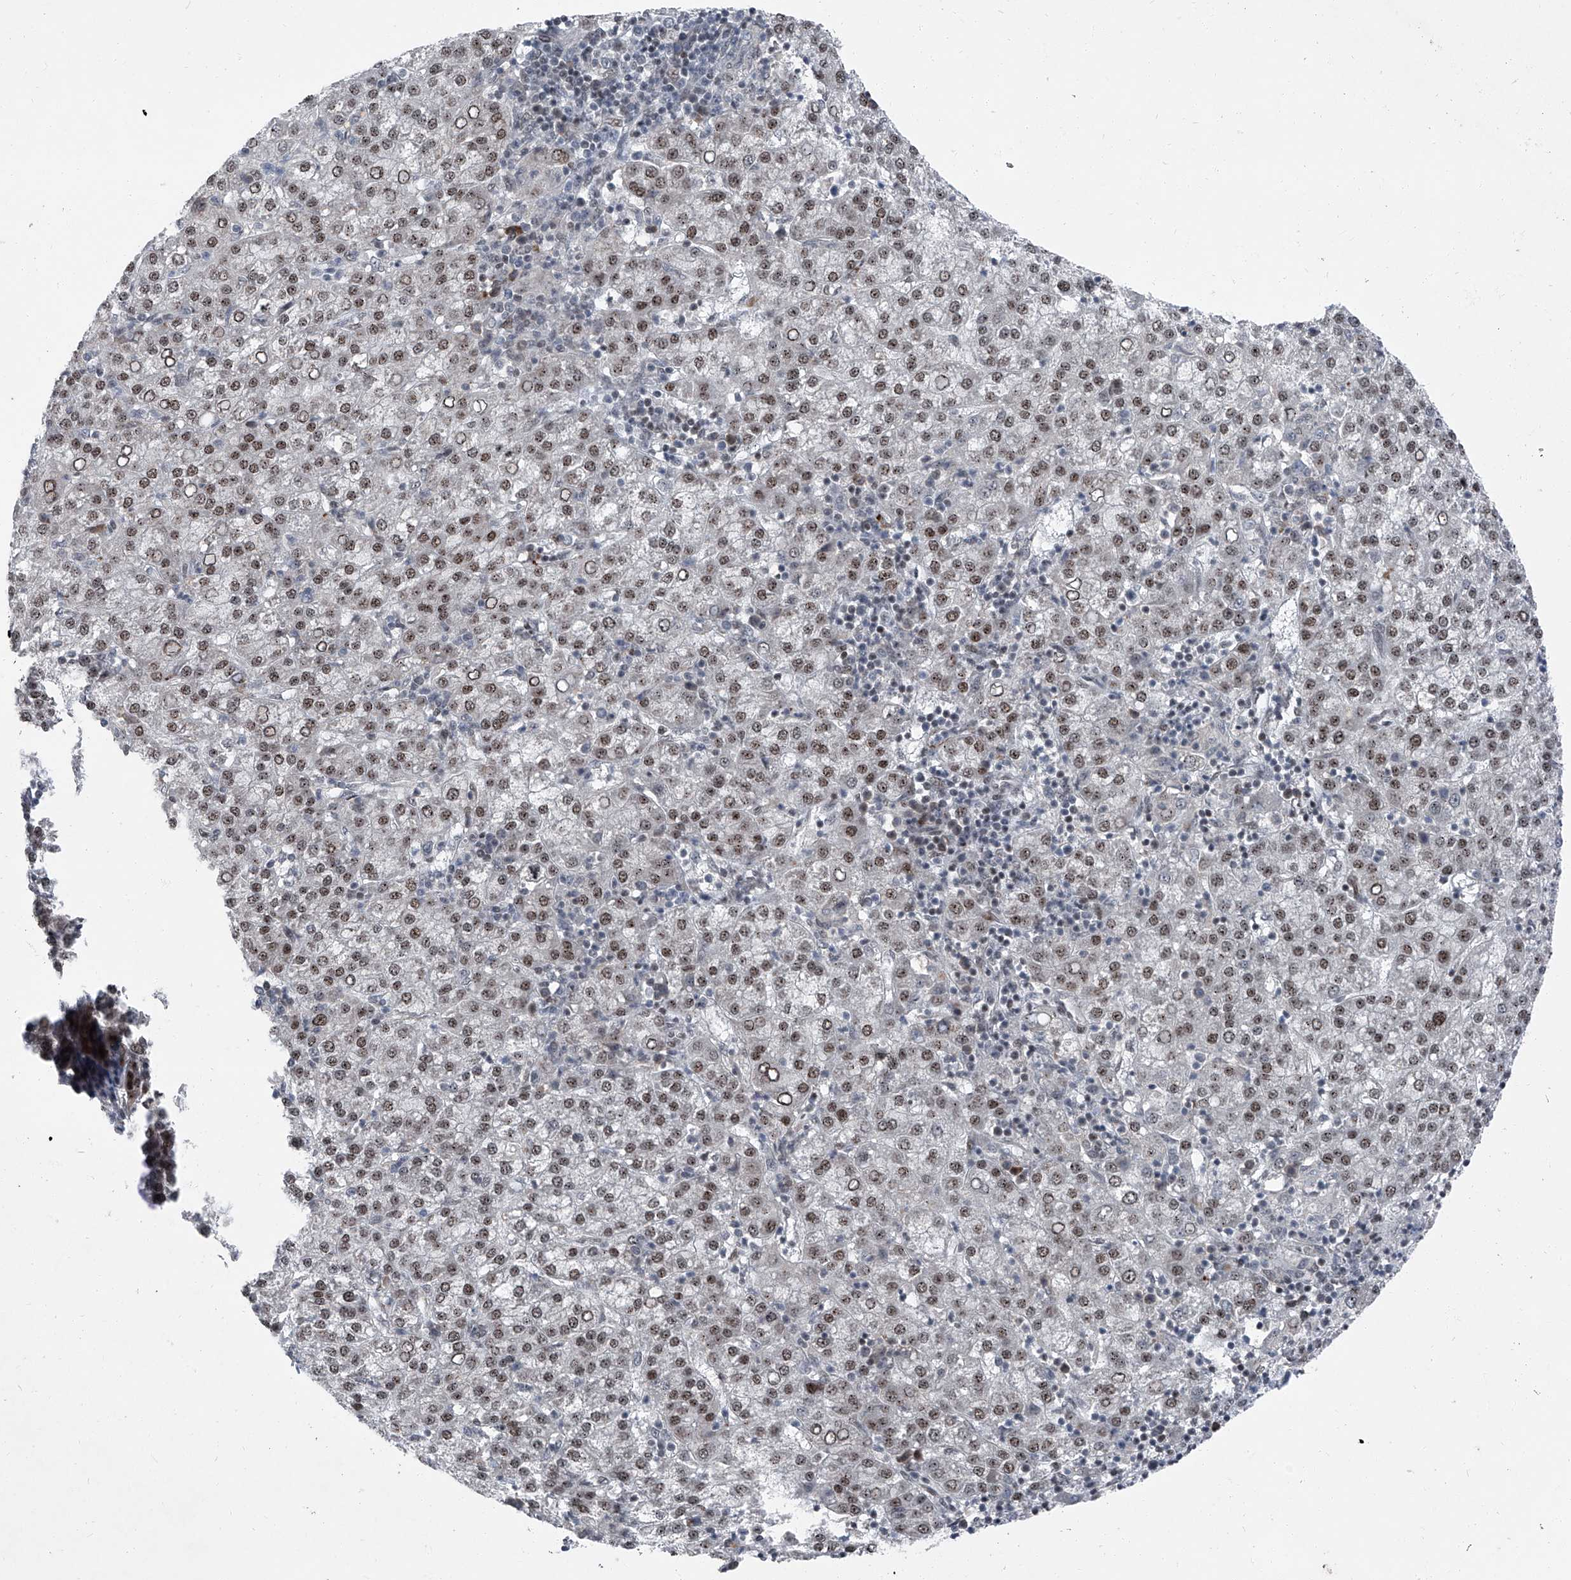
{"staining": {"intensity": "moderate", "quantity": ">75%", "location": "nuclear"}, "tissue": "liver cancer", "cell_type": "Tumor cells", "image_type": "cancer", "snomed": [{"axis": "morphology", "description": "Carcinoma, Hepatocellular, NOS"}, {"axis": "topography", "description": "Liver"}], "caption": "A medium amount of moderate nuclear staining is seen in about >75% of tumor cells in liver cancer (hepatocellular carcinoma) tissue.", "gene": "BMI1", "patient": {"sex": "female", "age": 58}}